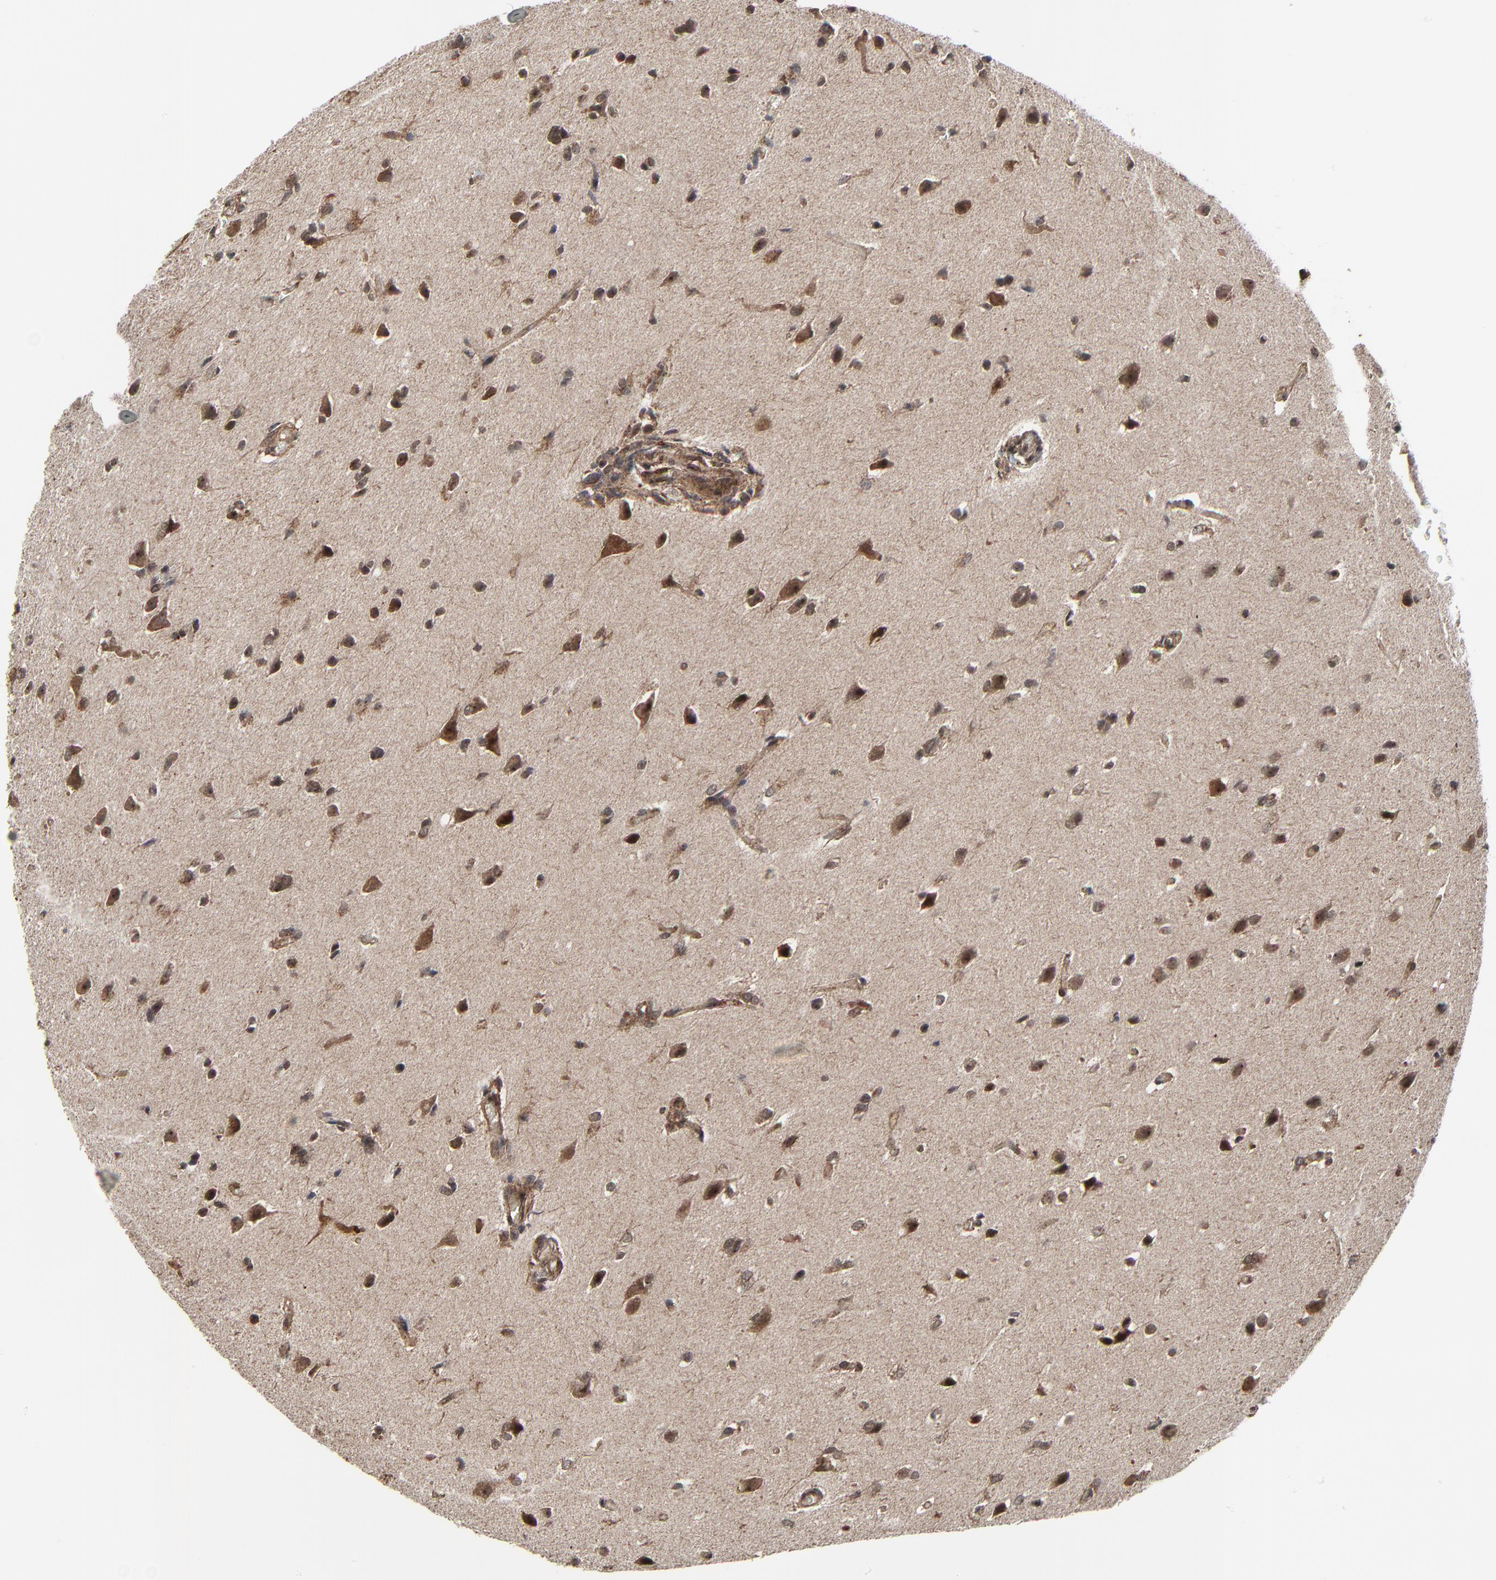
{"staining": {"intensity": "moderate", "quantity": ">75%", "location": "cytoplasmic/membranous,nuclear"}, "tissue": "glioma", "cell_type": "Tumor cells", "image_type": "cancer", "snomed": [{"axis": "morphology", "description": "Glioma, malignant, High grade"}, {"axis": "topography", "description": "Brain"}], "caption": "IHC (DAB (3,3'-diaminobenzidine)) staining of human glioma reveals moderate cytoplasmic/membranous and nuclear protein expression in approximately >75% of tumor cells.", "gene": "RHOJ", "patient": {"sex": "male", "age": 68}}